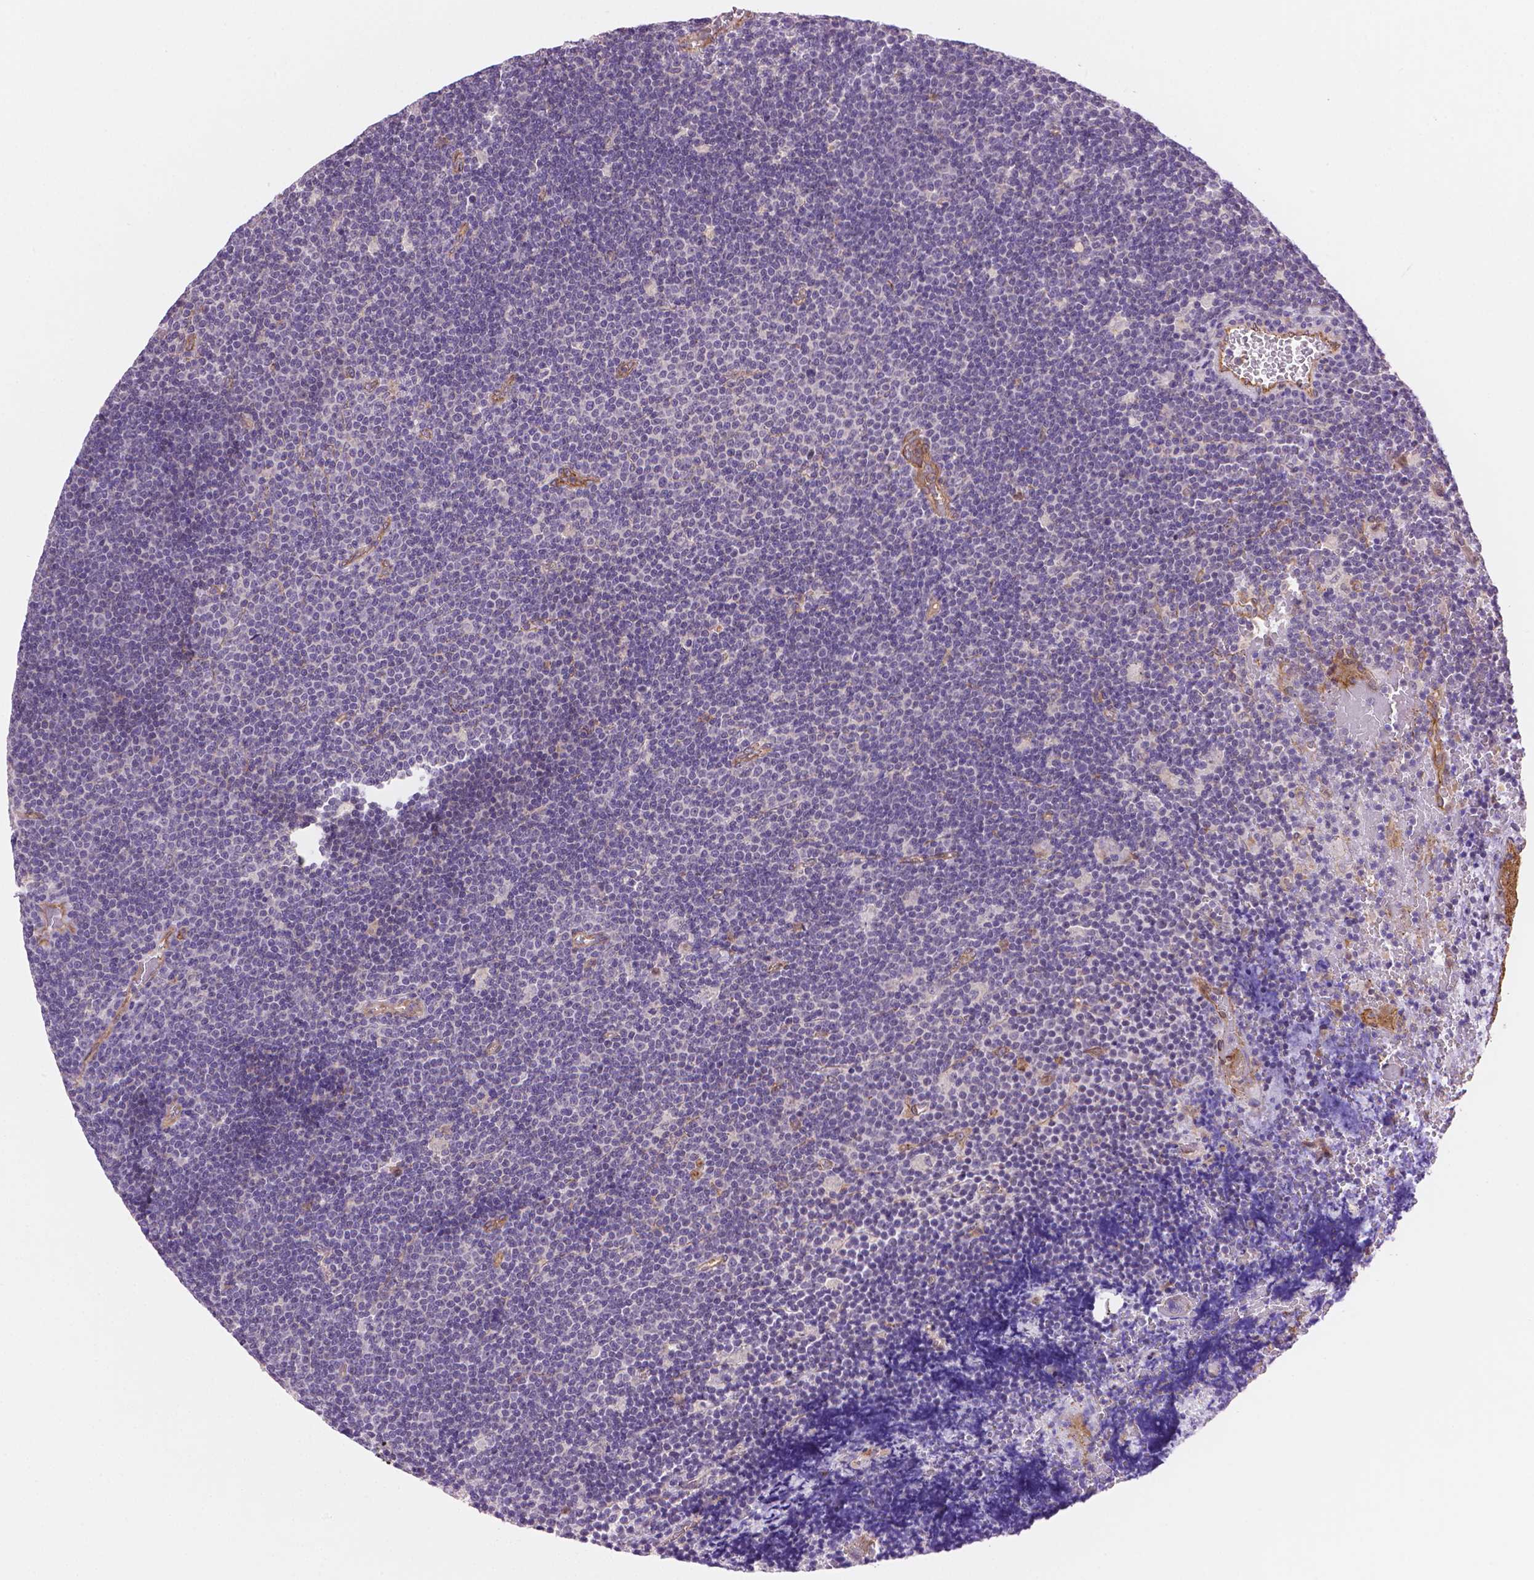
{"staining": {"intensity": "negative", "quantity": "none", "location": "none"}, "tissue": "lymphoma", "cell_type": "Tumor cells", "image_type": "cancer", "snomed": [{"axis": "morphology", "description": "Malignant lymphoma, non-Hodgkin's type, Low grade"}, {"axis": "topography", "description": "Brain"}], "caption": "Tumor cells show no significant protein expression in lymphoma.", "gene": "AMMECR1", "patient": {"sex": "female", "age": 66}}